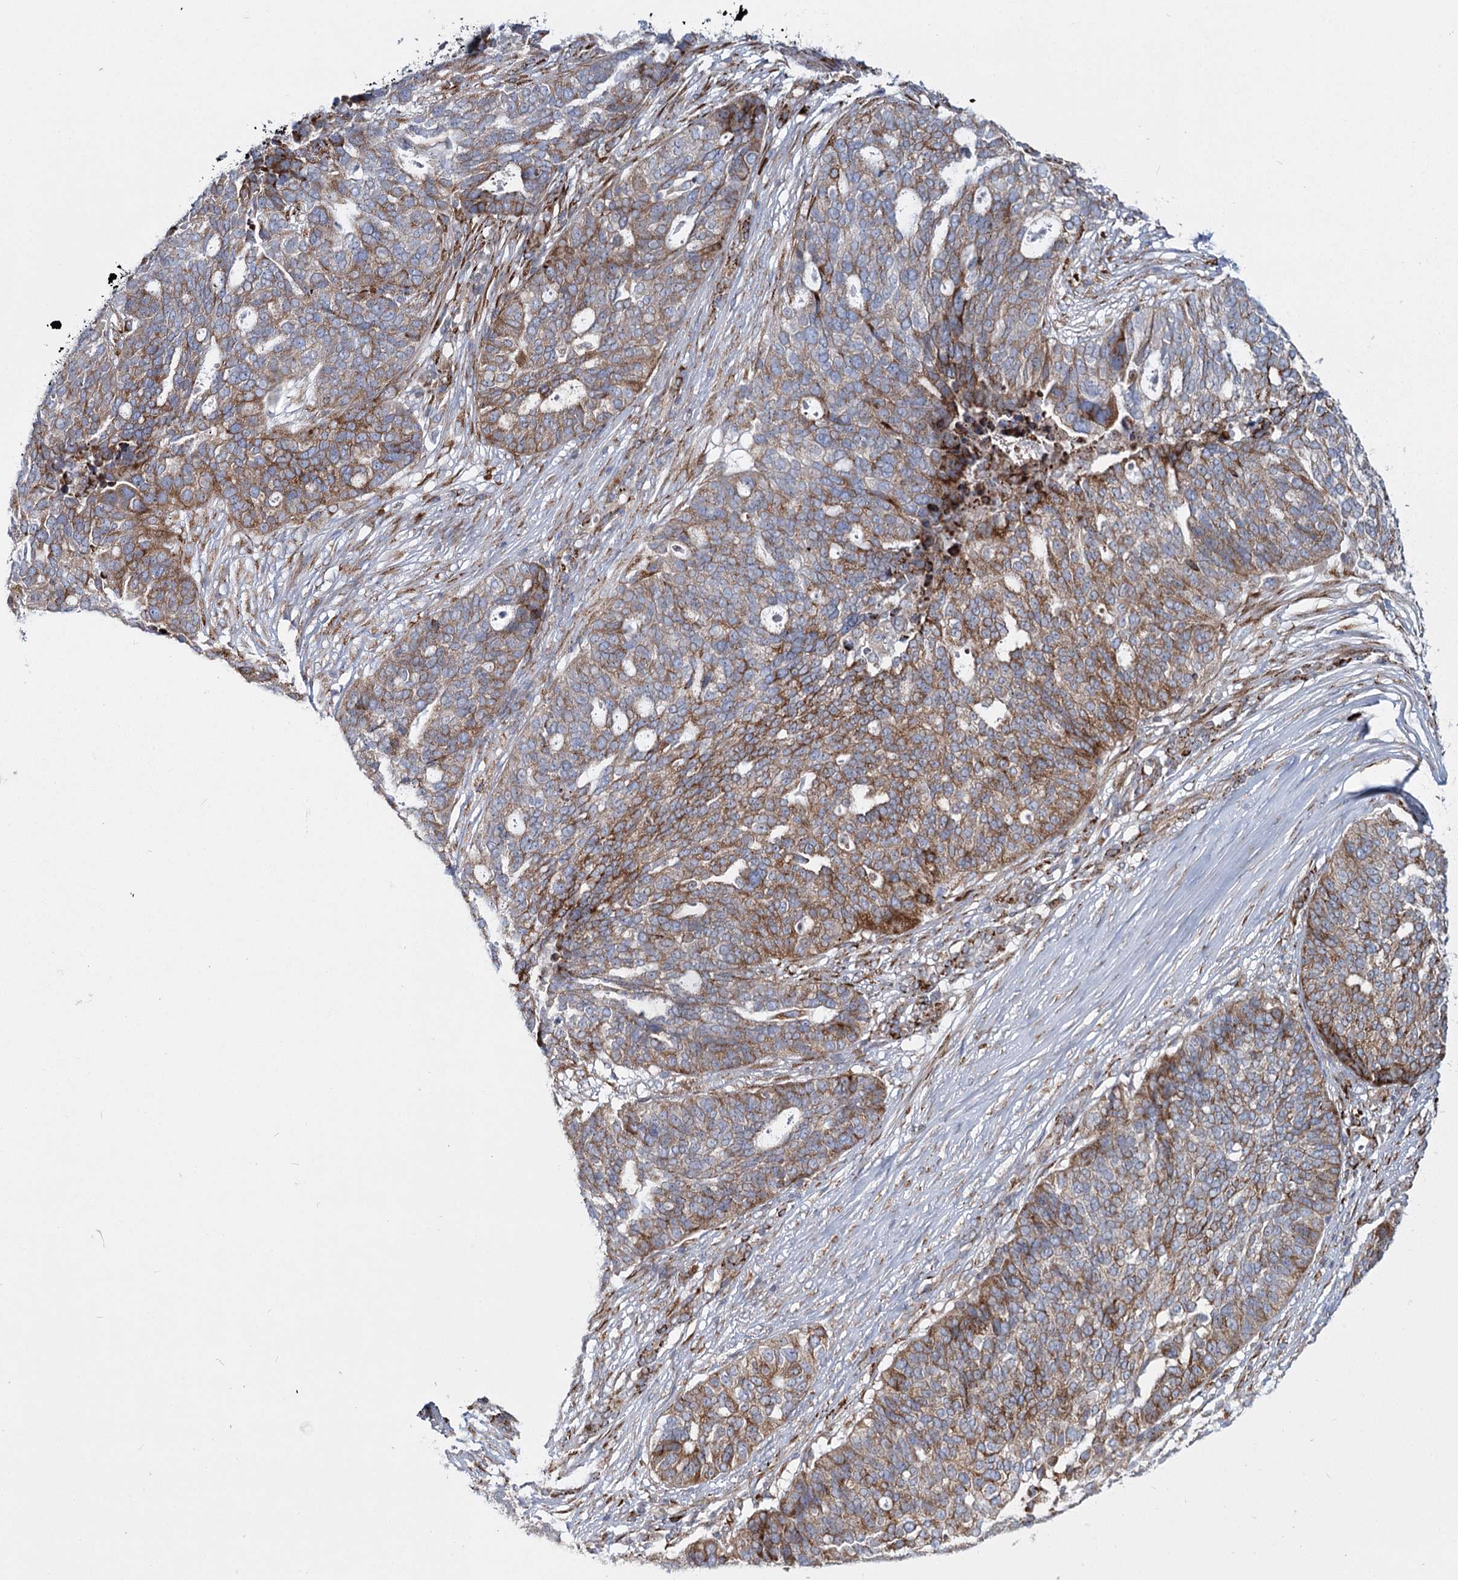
{"staining": {"intensity": "moderate", "quantity": ">75%", "location": "cytoplasmic/membranous"}, "tissue": "ovarian cancer", "cell_type": "Tumor cells", "image_type": "cancer", "snomed": [{"axis": "morphology", "description": "Cystadenocarcinoma, serous, NOS"}, {"axis": "topography", "description": "Ovary"}], "caption": "A medium amount of moderate cytoplasmic/membranous expression is identified in approximately >75% of tumor cells in ovarian serous cystadenocarcinoma tissue. (DAB = brown stain, brightfield microscopy at high magnification).", "gene": "POGLUT1", "patient": {"sex": "female", "age": 59}}